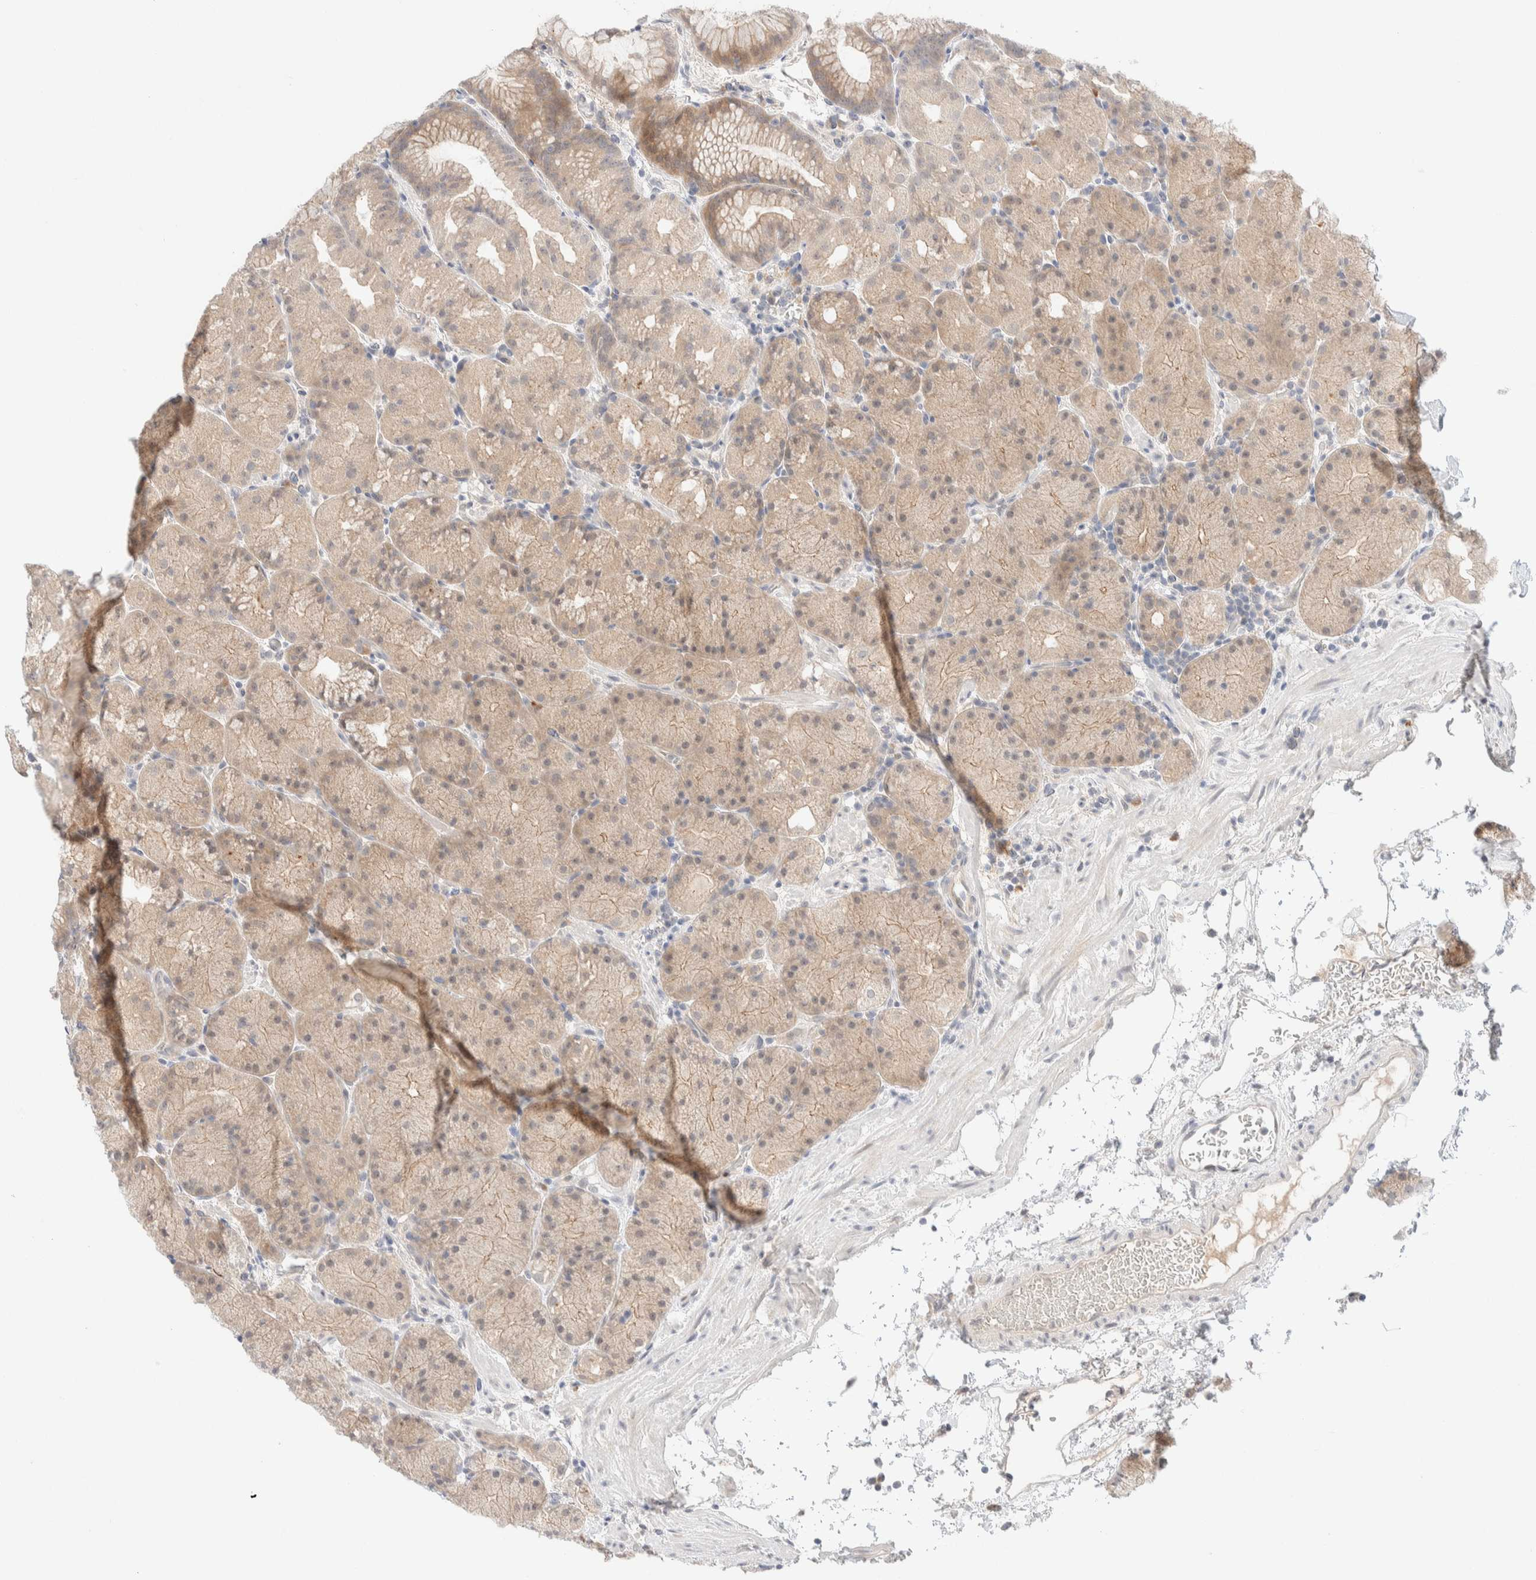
{"staining": {"intensity": "weak", "quantity": "25%-75%", "location": "cytoplasmic/membranous"}, "tissue": "stomach", "cell_type": "Glandular cells", "image_type": "normal", "snomed": [{"axis": "morphology", "description": "Normal tissue, NOS"}, {"axis": "topography", "description": "Stomach, upper"}, {"axis": "topography", "description": "Stomach"}], "caption": "High-power microscopy captured an immunohistochemistry histopathology image of benign stomach, revealing weak cytoplasmic/membranous expression in approximately 25%-75% of glandular cells. (DAB (3,3'-diaminobenzidine) = brown stain, brightfield microscopy at high magnification).", "gene": "CHKA", "patient": {"sex": "male", "age": 48}}